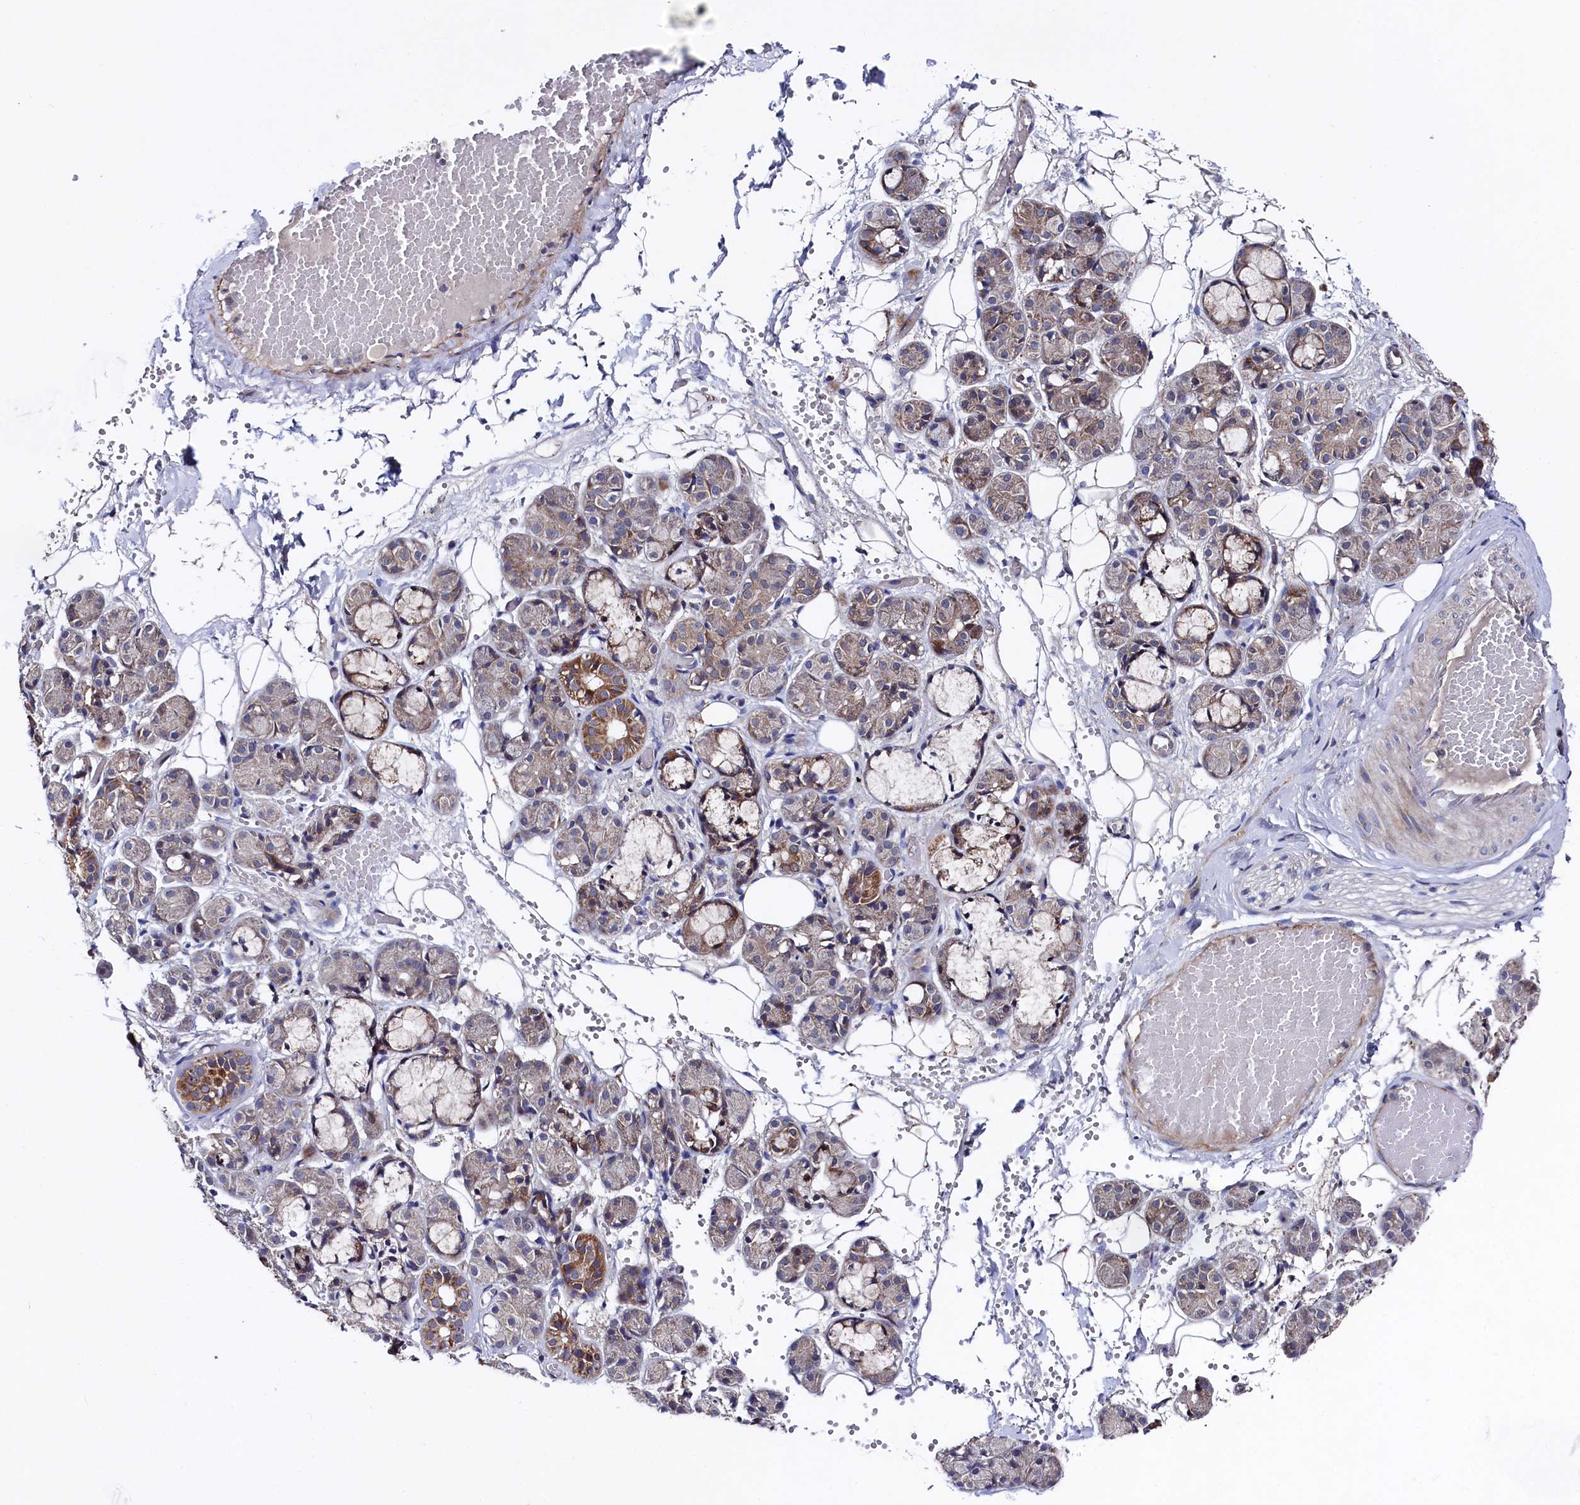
{"staining": {"intensity": "strong", "quantity": "<25%", "location": "cytoplasmic/membranous"}, "tissue": "salivary gland", "cell_type": "Glandular cells", "image_type": "normal", "snomed": [{"axis": "morphology", "description": "Normal tissue, NOS"}, {"axis": "topography", "description": "Salivary gland"}], "caption": "Glandular cells show strong cytoplasmic/membranous expression in about <25% of cells in unremarkable salivary gland. (brown staining indicates protein expression, while blue staining denotes nuclei).", "gene": "SUPV3L1", "patient": {"sex": "male", "age": 63}}